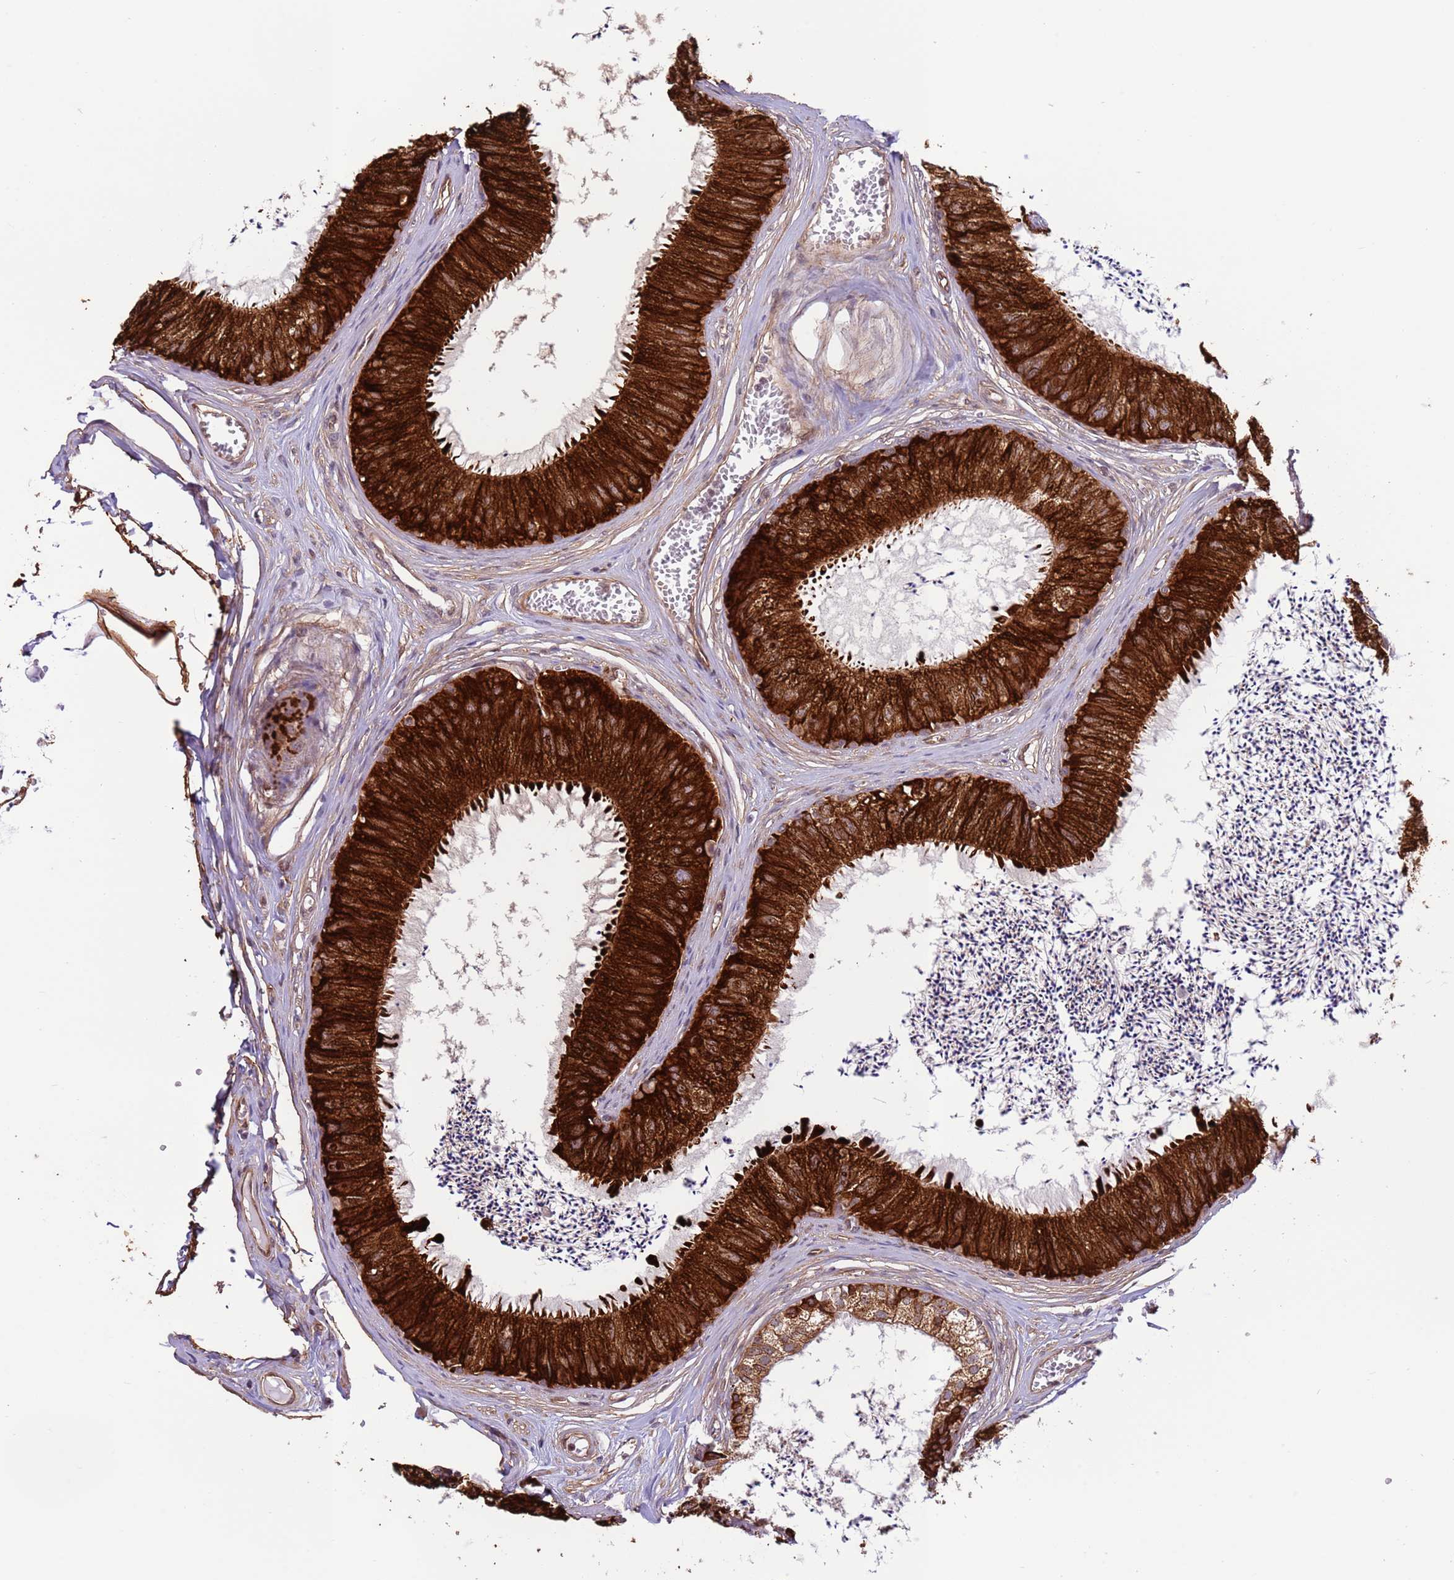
{"staining": {"intensity": "strong", "quantity": ">75%", "location": "cytoplasmic/membranous"}, "tissue": "epididymis", "cell_type": "Glandular cells", "image_type": "normal", "snomed": [{"axis": "morphology", "description": "Normal tissue, NOS"}, {"axis": "topography", "description": "Epididymis"}], "caption": "A brown stain highlights strong cytoplasmic/membranous staining of a protein in glandular cells of benign epididymis.", "gene": "DCAF4", "patient": {"sex": "male", "age": 79}}